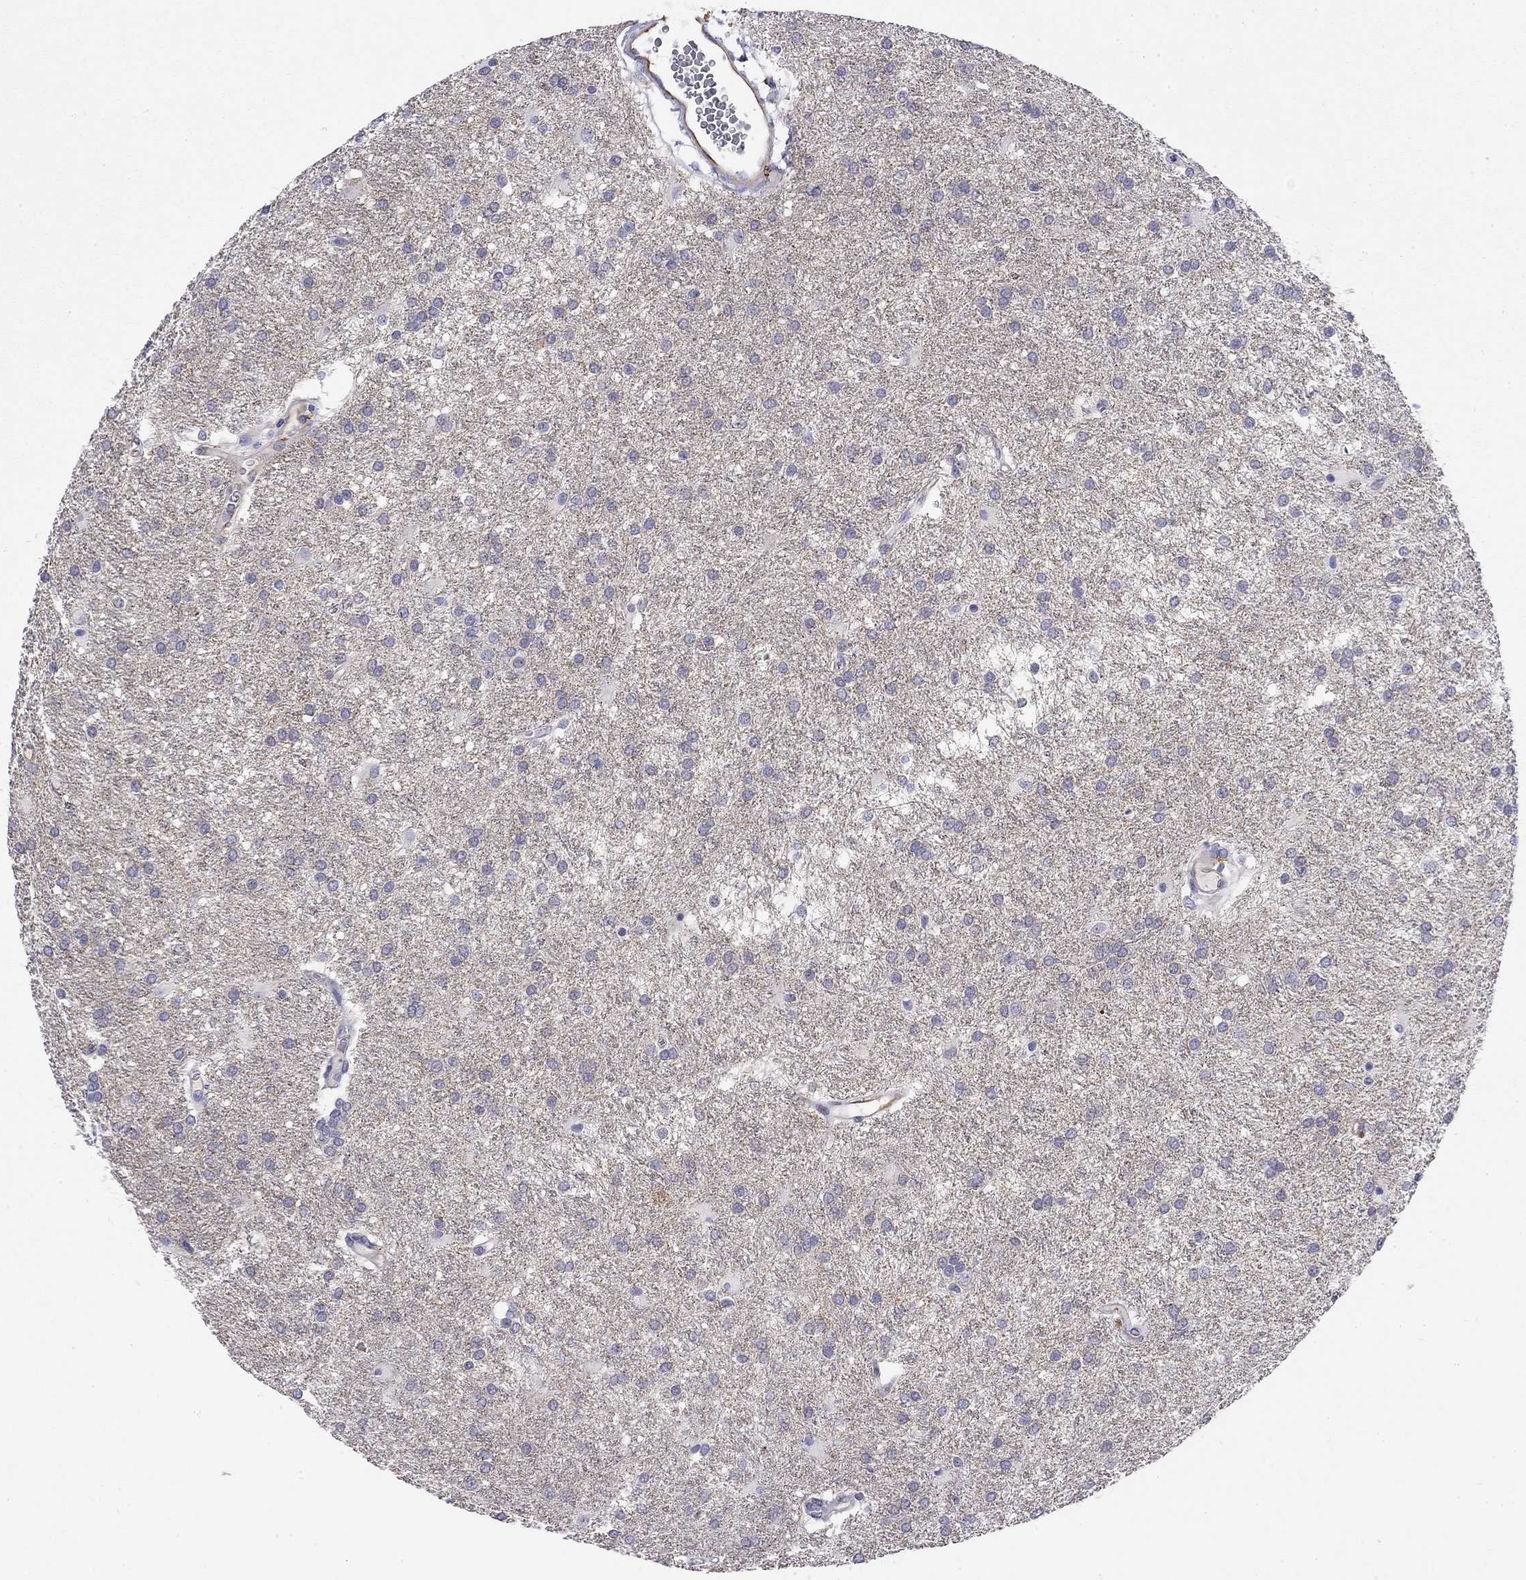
{"staining": {"intensity": "negative", "quantity": "none", "location": "none"}, "tissue": "glioma", "cell_type": "Tumor cells", "image_type": "cancer", "snomed": [{"axis": "morphology", "description": "Glioma, malignant, Low grade"}, {"axis": "topography", "description": "Brain"}], "caption": "High magnification brightfield microscopy of glioma stained with DAB (3,3'-diaminobenzidine) (brown) and counterstained with hematoxylin (blue): tumor cells show no significant staining.", "gene": "RTL1", "patient": {"sex": "female", "age": 32}}